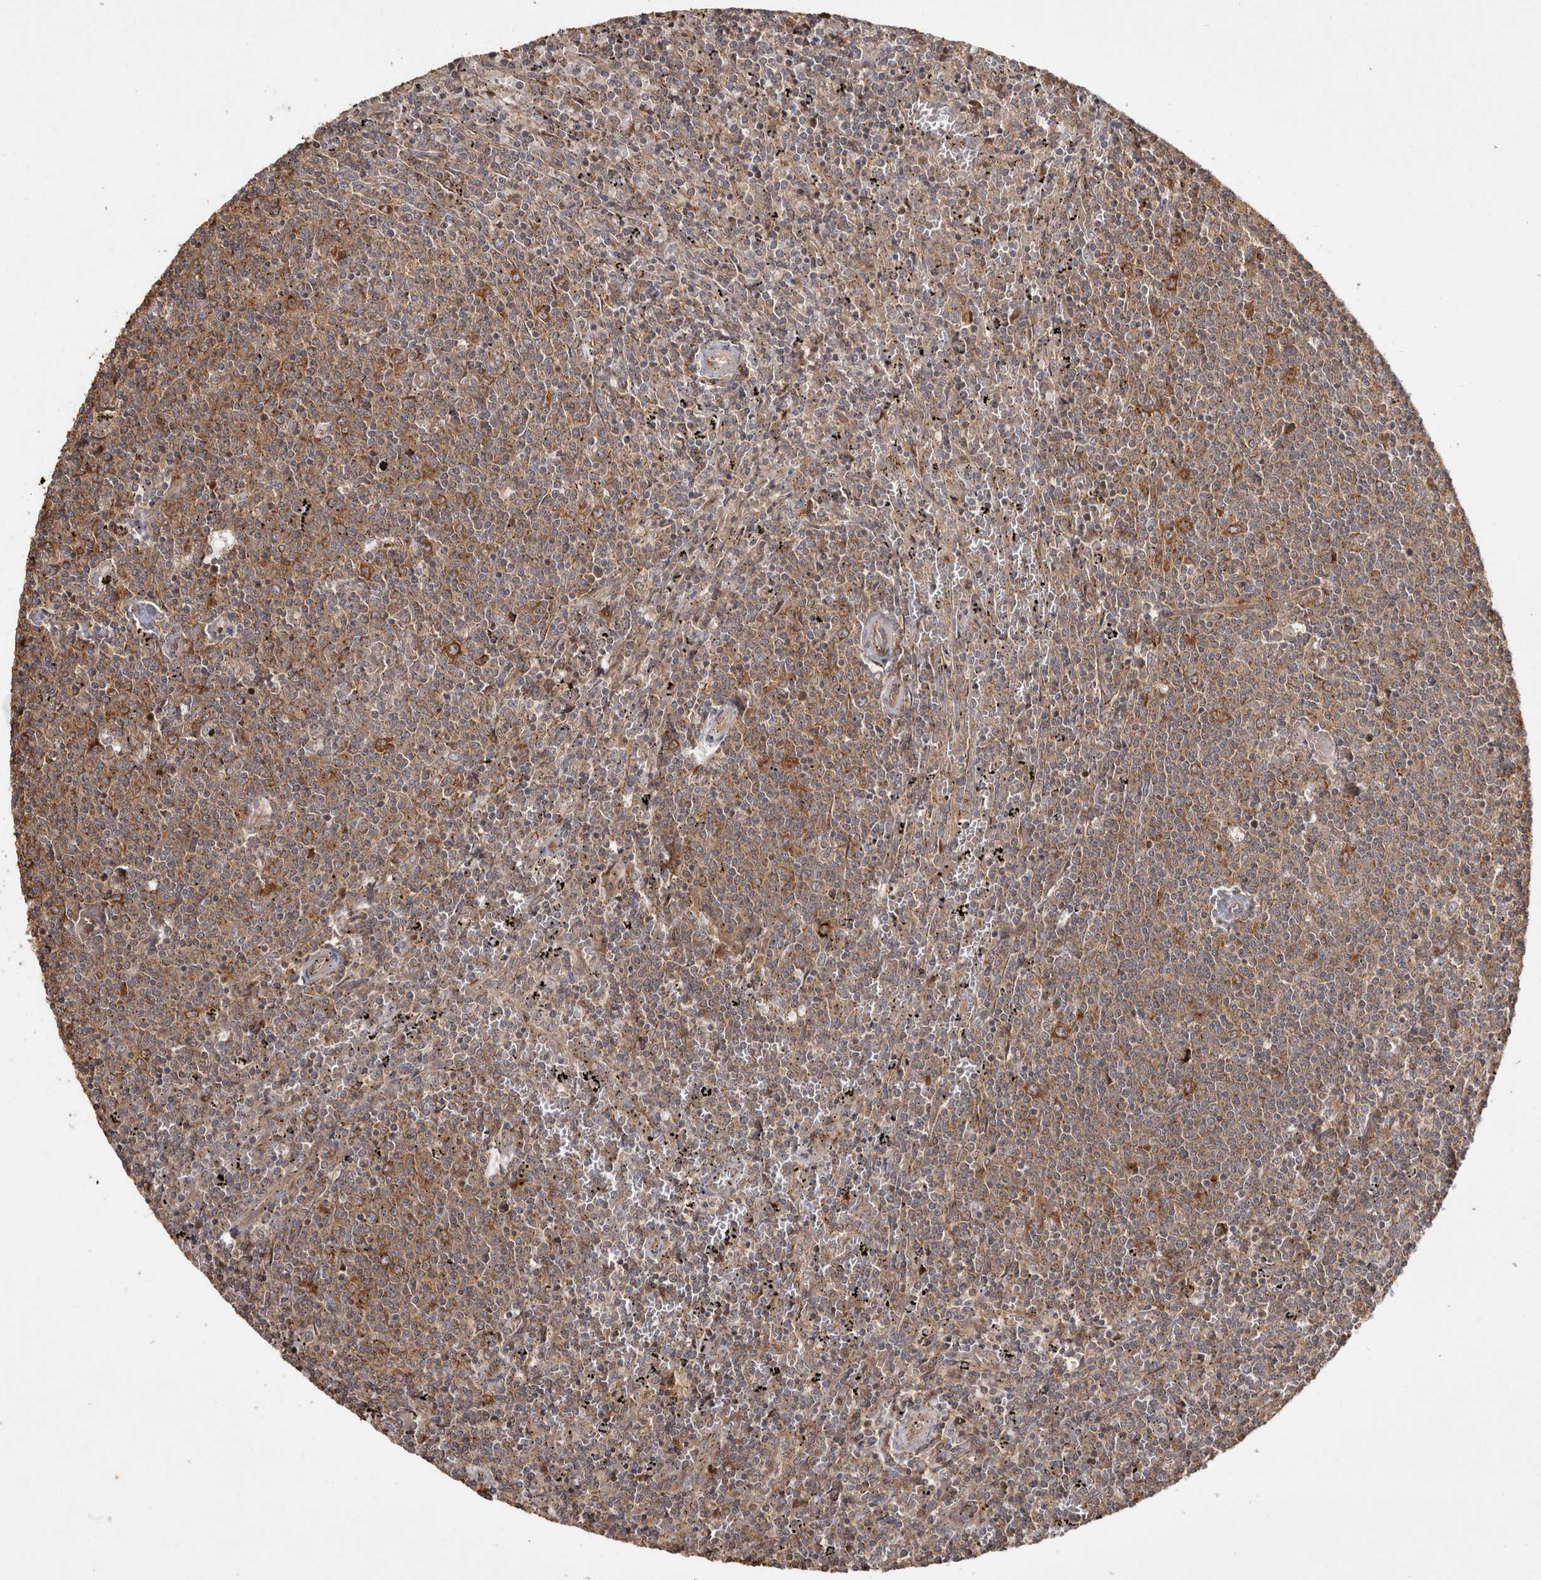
{"staining": {"intensity": "moderate", "quantity": "<25%", "location": "cytoplasmic/membranous"}, "tissue": "lymphoma", "cell_type": "Tumor cells", "image_type": "cancer", "snomed": [{"axis": "morphology", "description": "Malignant lymphoma, non-Hodgkin's type, Low grade"}, {"axis": "topography", "description": "Spleen"}], "caption": "A brown stain labels moderate cytoplasmic/membranous staining of a protein in human low-grade malignant lymphoma, non-Hodgkin's type tumor cells.", "gene": "CAMSAP2", "patient": {"sex": "female", "age": 50}}